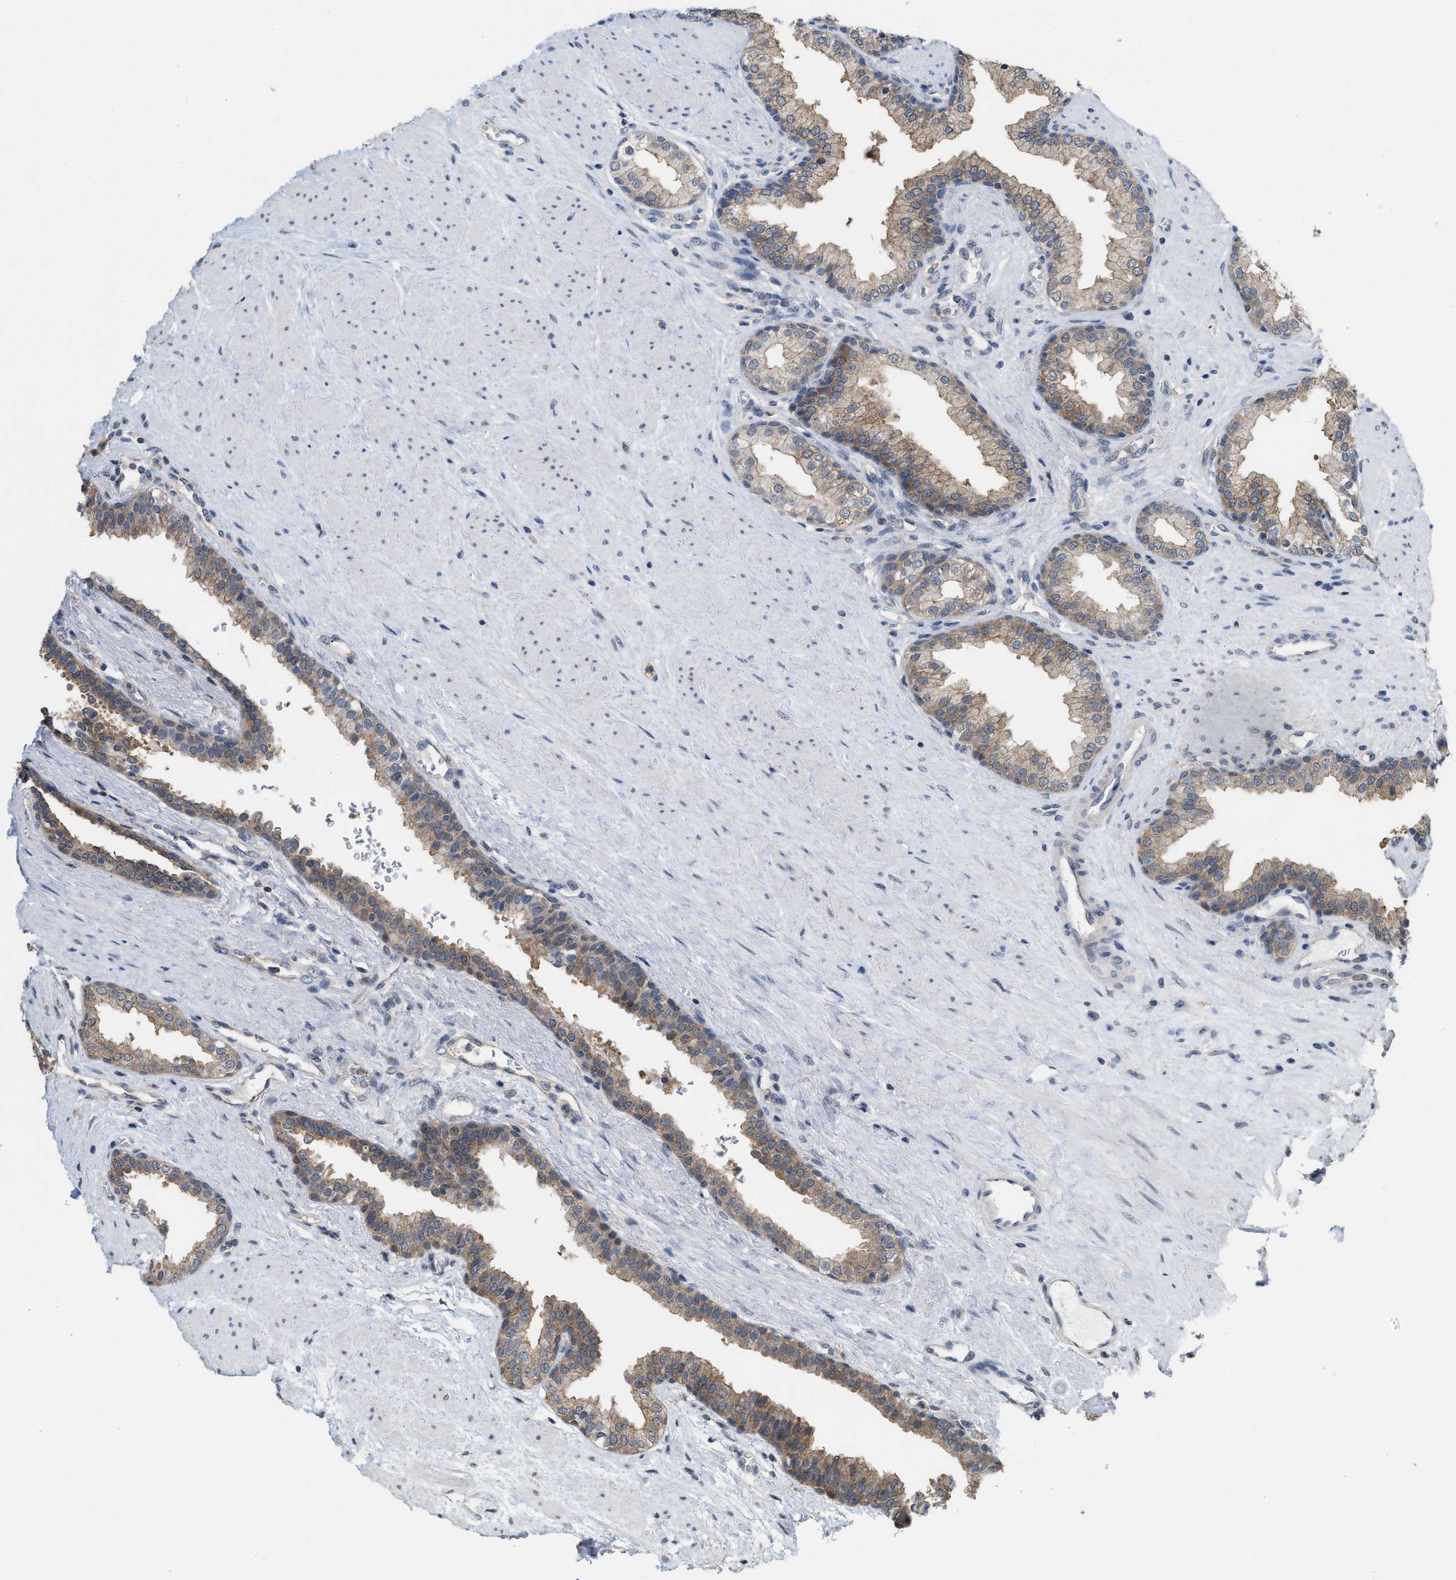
{"staining": {"intensity": "moderate", "quantity": ">75%", "location": "cytoplasmic/membranous"}, "tissue": "prostate", "cell_type": "Glandular cells", "image_type": "normal", "snomed": [{"axis": "morphology", "description": "Normal tissue, NOS"}, {"axis": "topography", "description": "Prostate"}], "caption": "High-power microscopy captured an IHC micrograph of benign prostate, revealing moderate cytoplasmic/membranous staining in approximately >75% of glandular cells. (DAB (3,3'-diaminobenzidine) = brown stain, brightfield microscopy at high magnification).", "gene": "BAIAP2L1", "patient": {"sex": "male", "age": 51}}